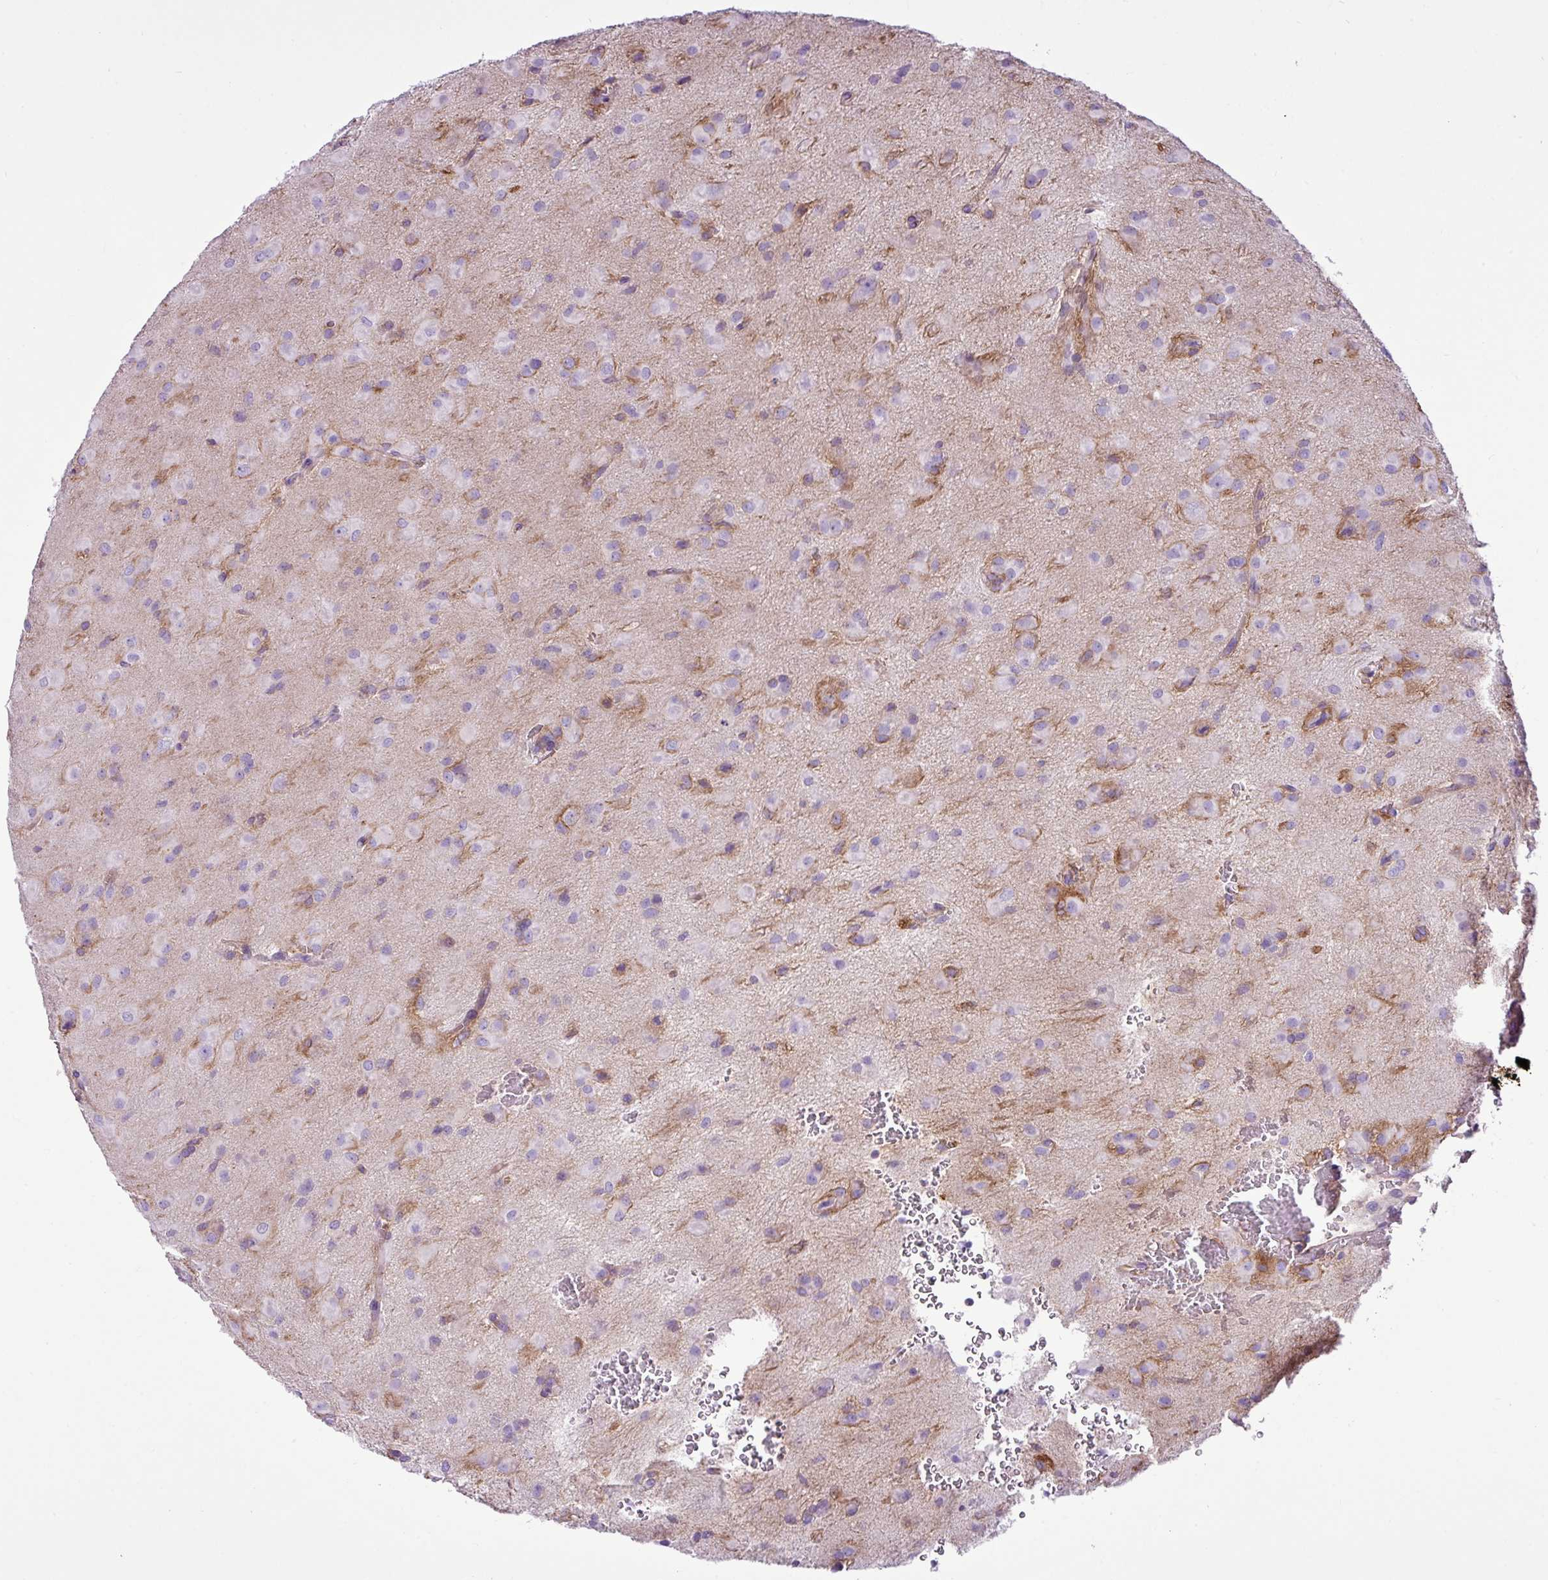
{"staining": {"intensity": "negative", "quantity": "none", "location": "none"}, "tissue": "glioma", "cell_type": "Tumor cells", "image_type": "cancer", "snomed": [{"axis": "morphology", "description": "Glioma, malignant, Low grade"}, {"axis": "topography", "description": "Brain"}], "caption": "An image of human malignant glioma (low-grade) is negative for staining in tumor cells. The staining was performed using DAB to visualize the protein expression in brown, while the nuclei were stained in blue with hematoxylin (Magnification: 20x).", "gene": "EME2", "patient": {"sex": "male", "age": 58}}